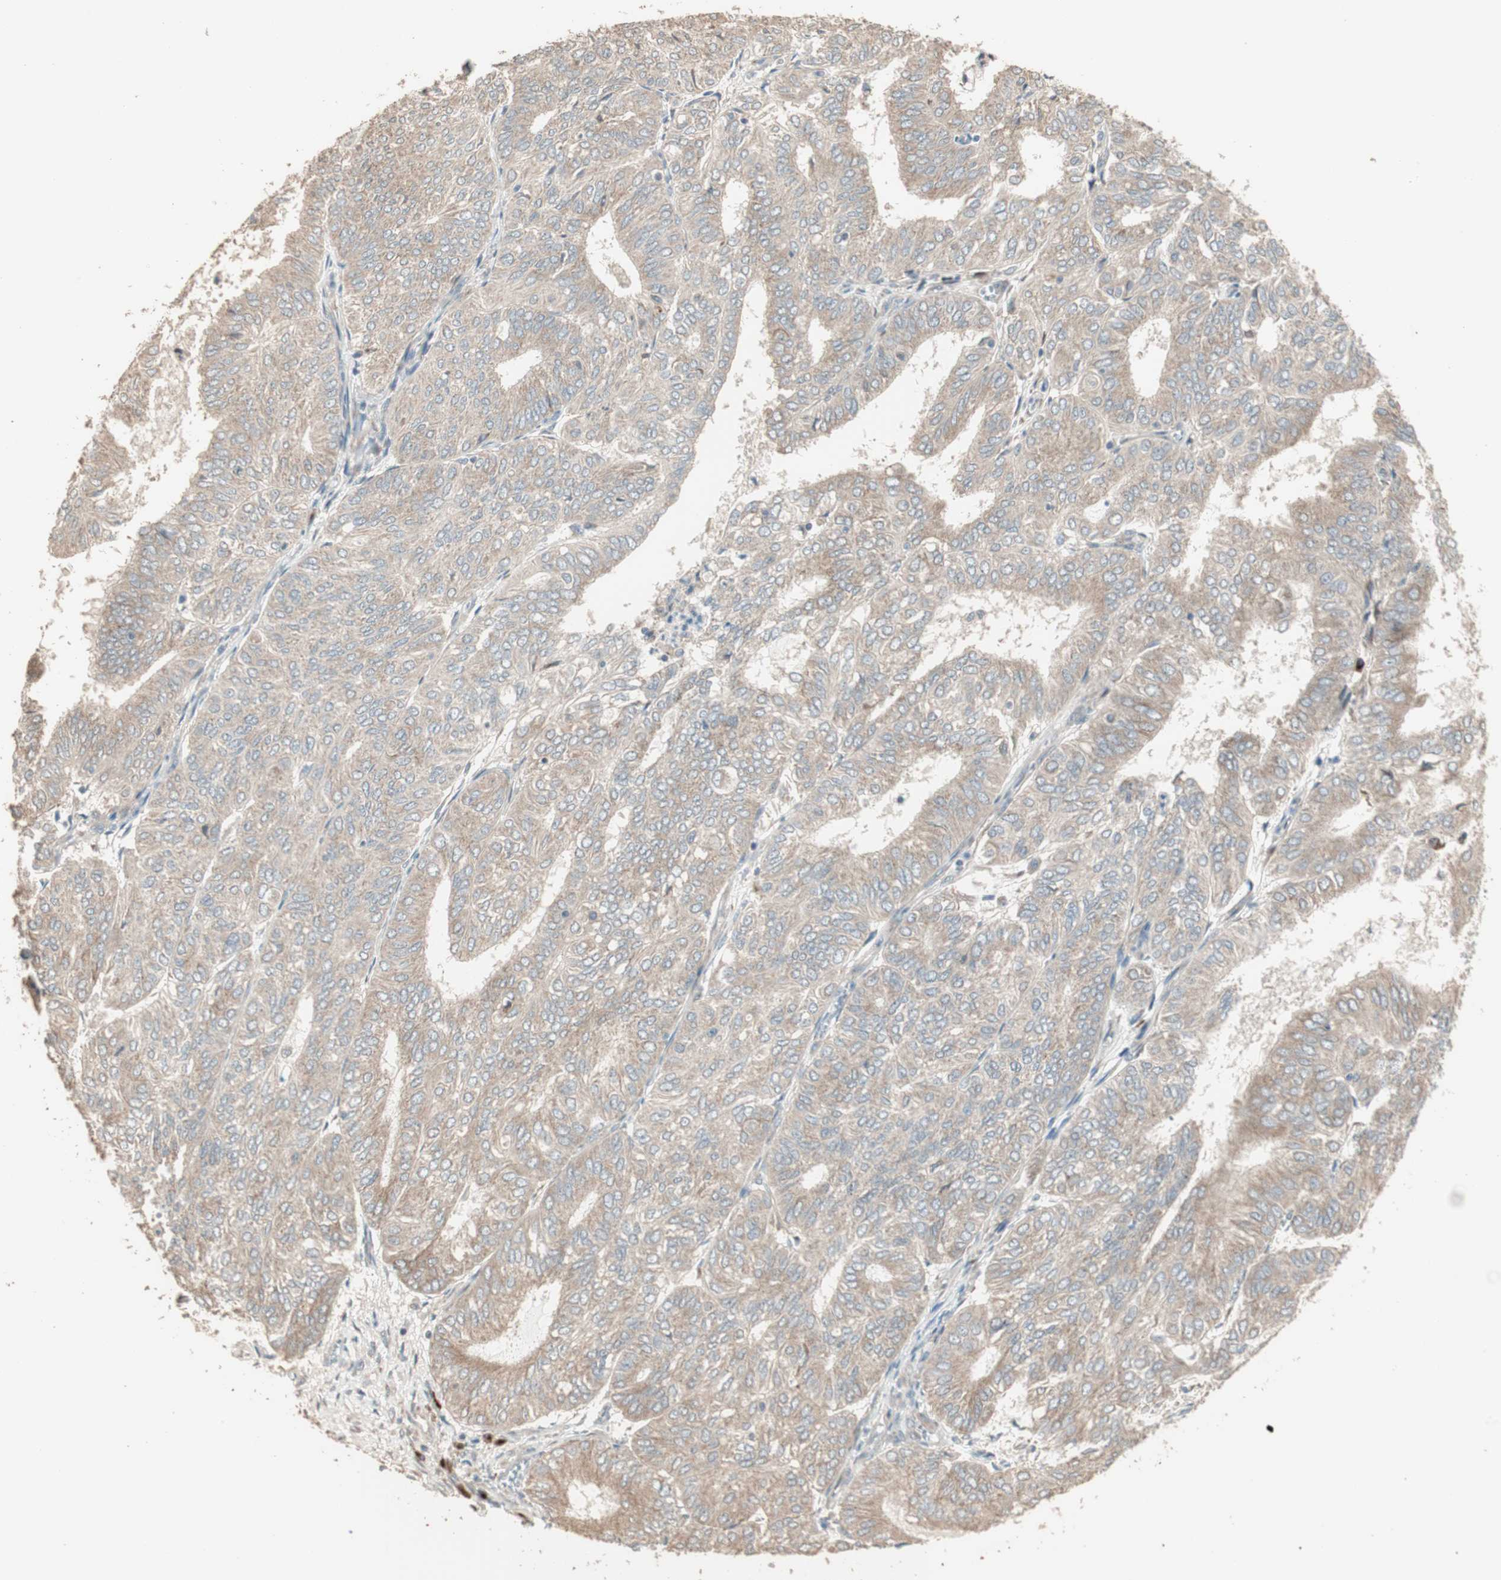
{"staining": {"intensity": "moderate", "quantity": ">75%", "location": "cytoplasmic/membranous"}, "tissue": "endometrial cancer", "cell_type": "Tumor cells", "image_type": "cancer", "snomed": [{"axis": "morphology", "description": "Adenocarcinoma, NOS"}, {"axis": "topography", "description": "Uterus"}], "caption": "Endometrial cancer (adenocarcinoma) stained for a protein demonstrates moderate cytoplasmic/membranous positivity in tumor cells.", "gene": "RARRES1", "patient": {"sex": "female", "age": 60}}